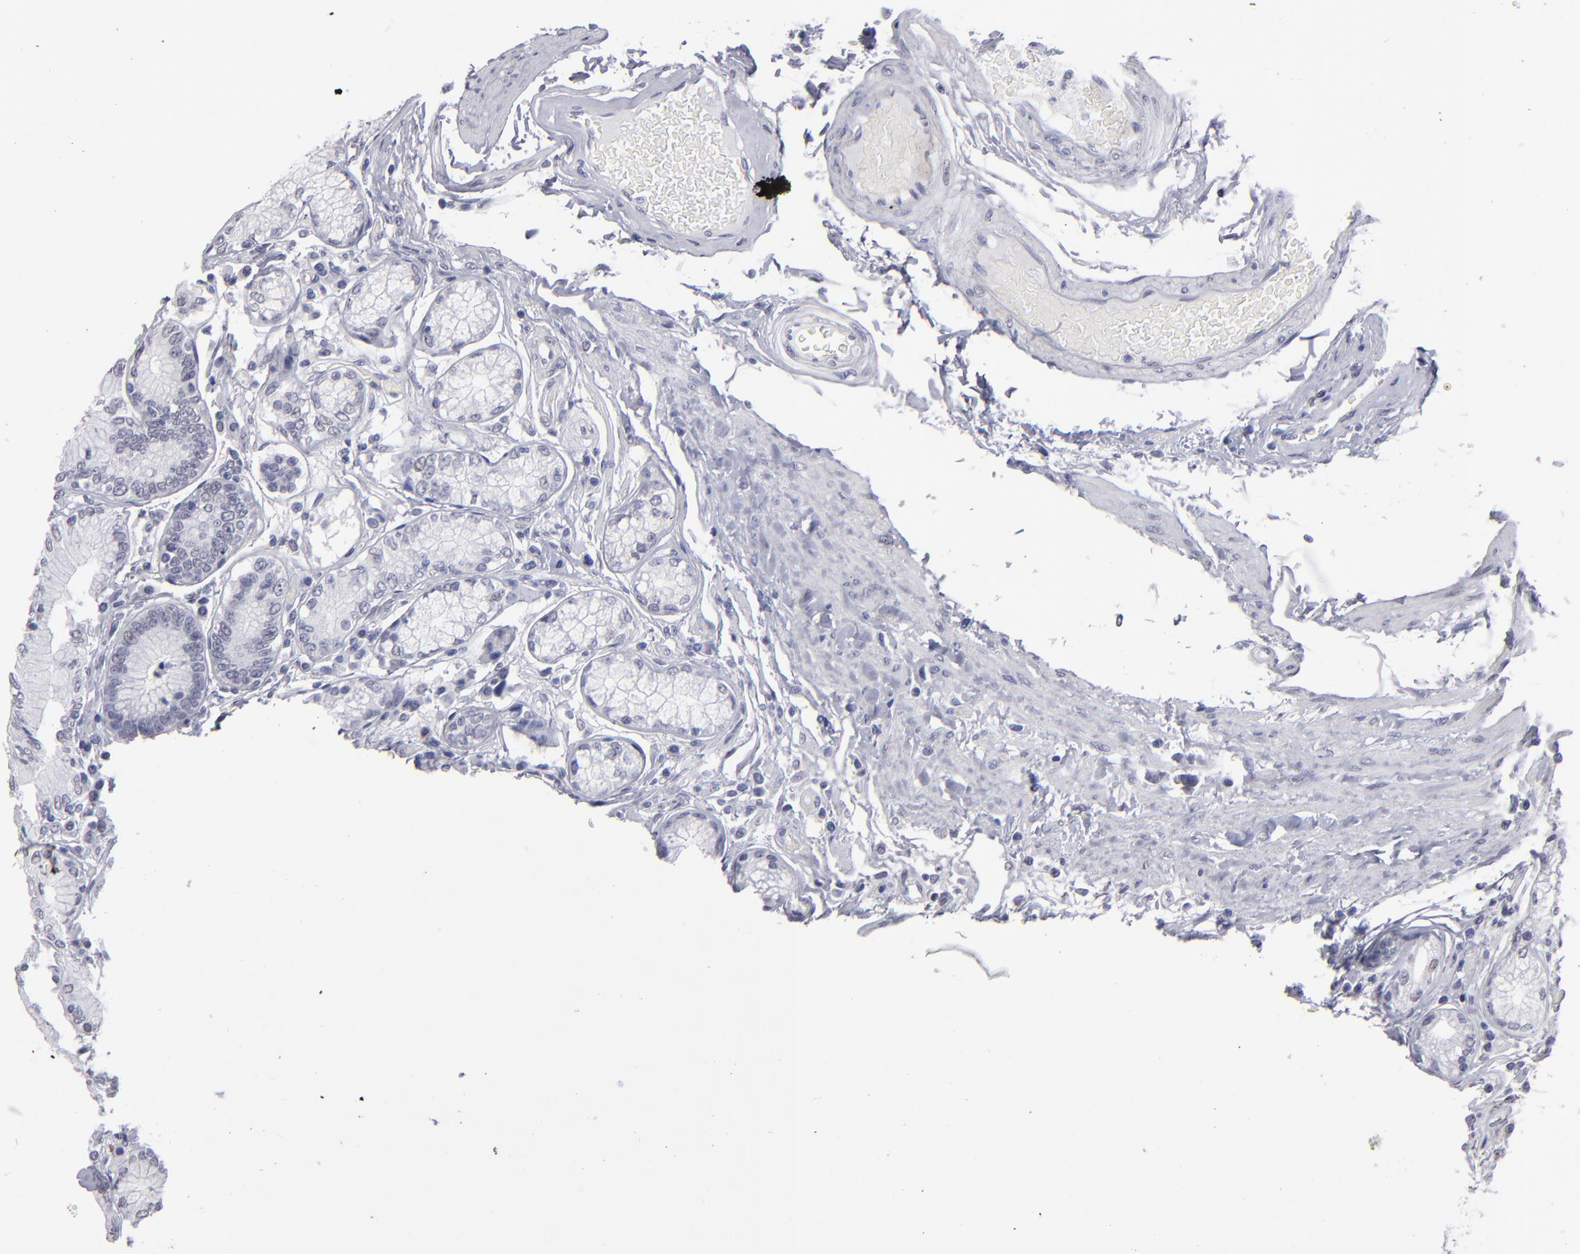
{"staining": {"intensity": "negative", "quantity": "none", "location": "none"}, "tissue": "stomach", "cell_type": "Glandular cells", "image_type": "normal", "snomed": [{"axis": "morphology", "description": "Normal tissue, NOS"}, {"axis": "morphology", "description": "Adenocarcinoma, NOS"}, {"axis": "topography", "description": "Stomach, lower"}], "caption": "Human stomach stained for a protein using immunohistochemistry shows no staining in glandular cells.", "gene": "ALDOB", "patient": {"sex": "female", "age": 76}}